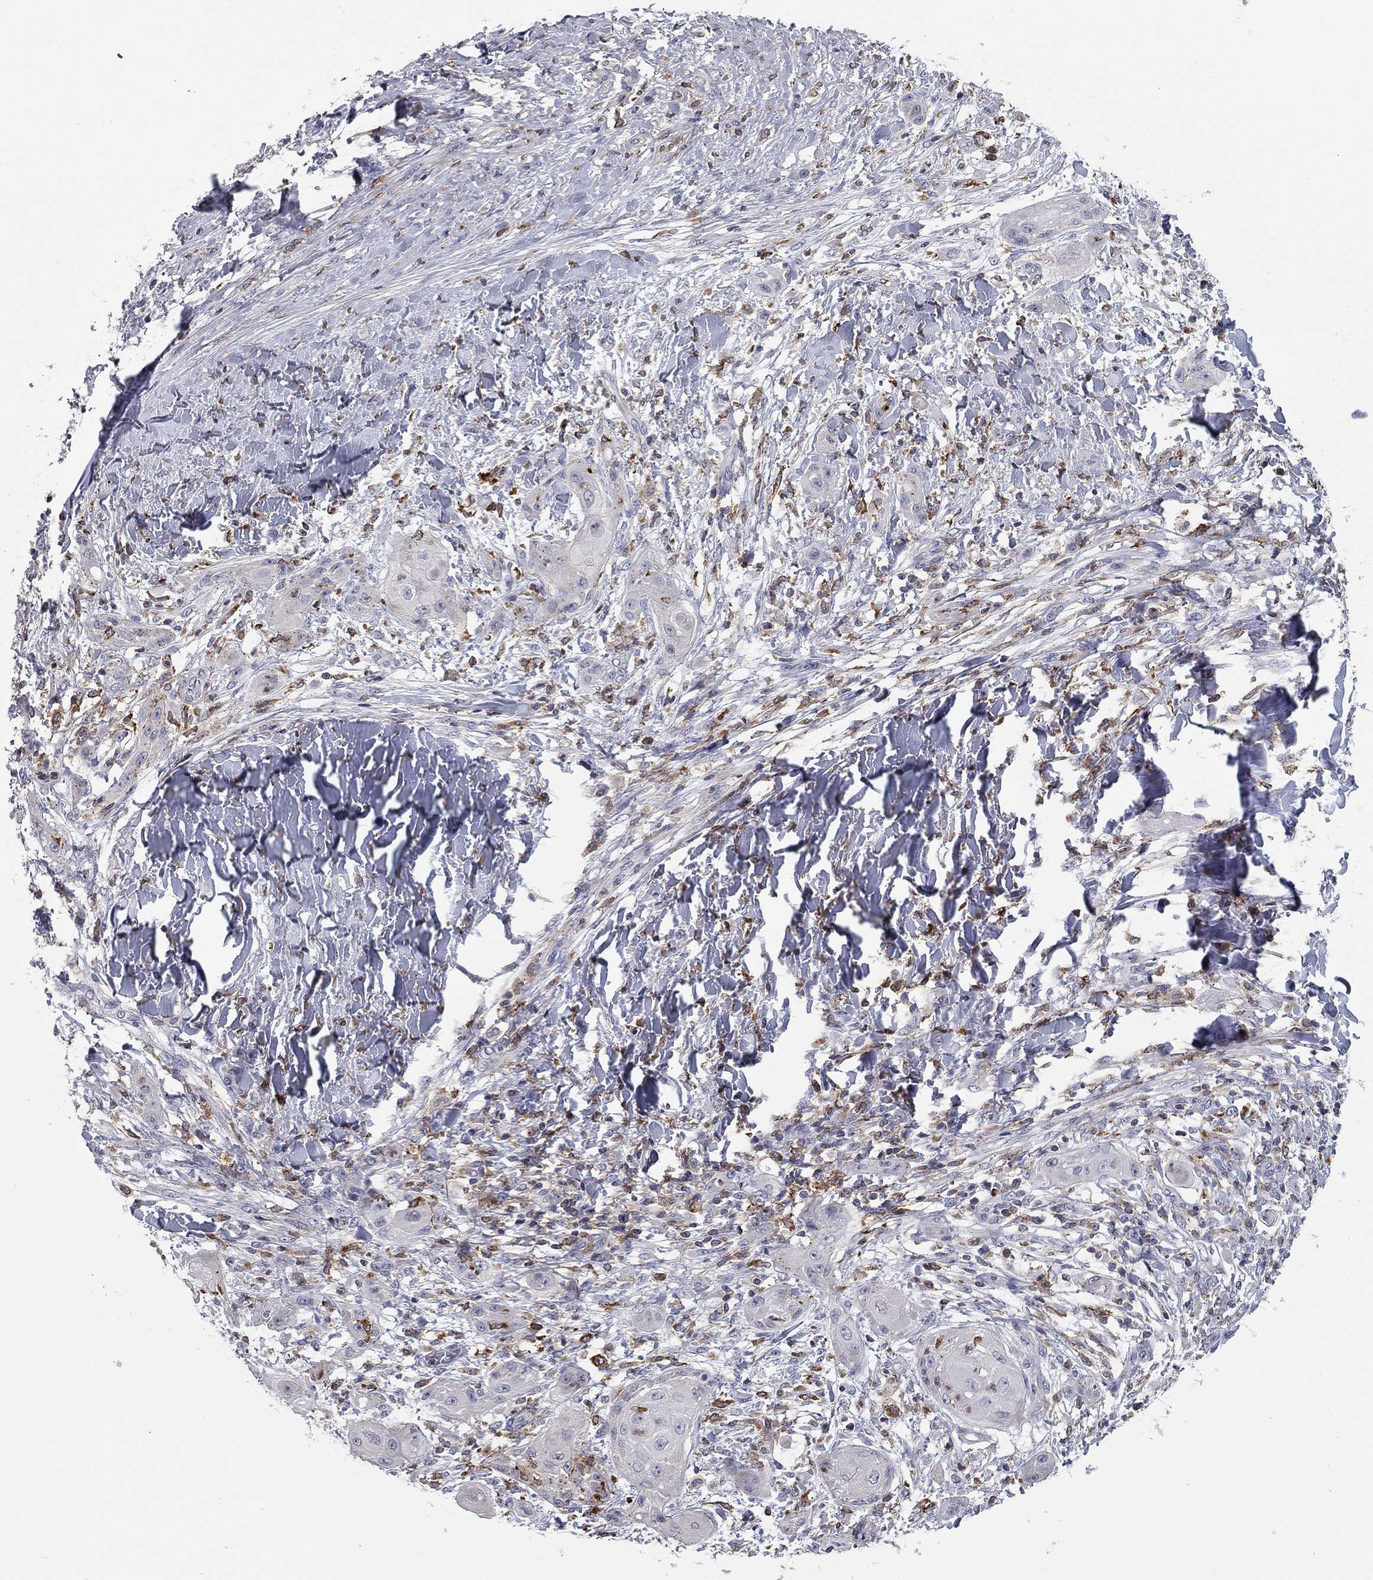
{"staining": {"intensity": "negative", "quantity": "none", "location": "none"}, "tissue": "skin cancer", "cell_type": "Tumor cells", "image_type": "cancer", "snomed": [{"axis": "morphology", "description": "Squamous cell carcinoma, NOS"}, {"axis": "topography", "description": "Skin"}], "caption": "The histopathology image exhibits no significant positivity in tumor cells of skin squamous cell carcinoma.", "gene": "PLCB2", "patient": {"sex": "male", "age": 62}}